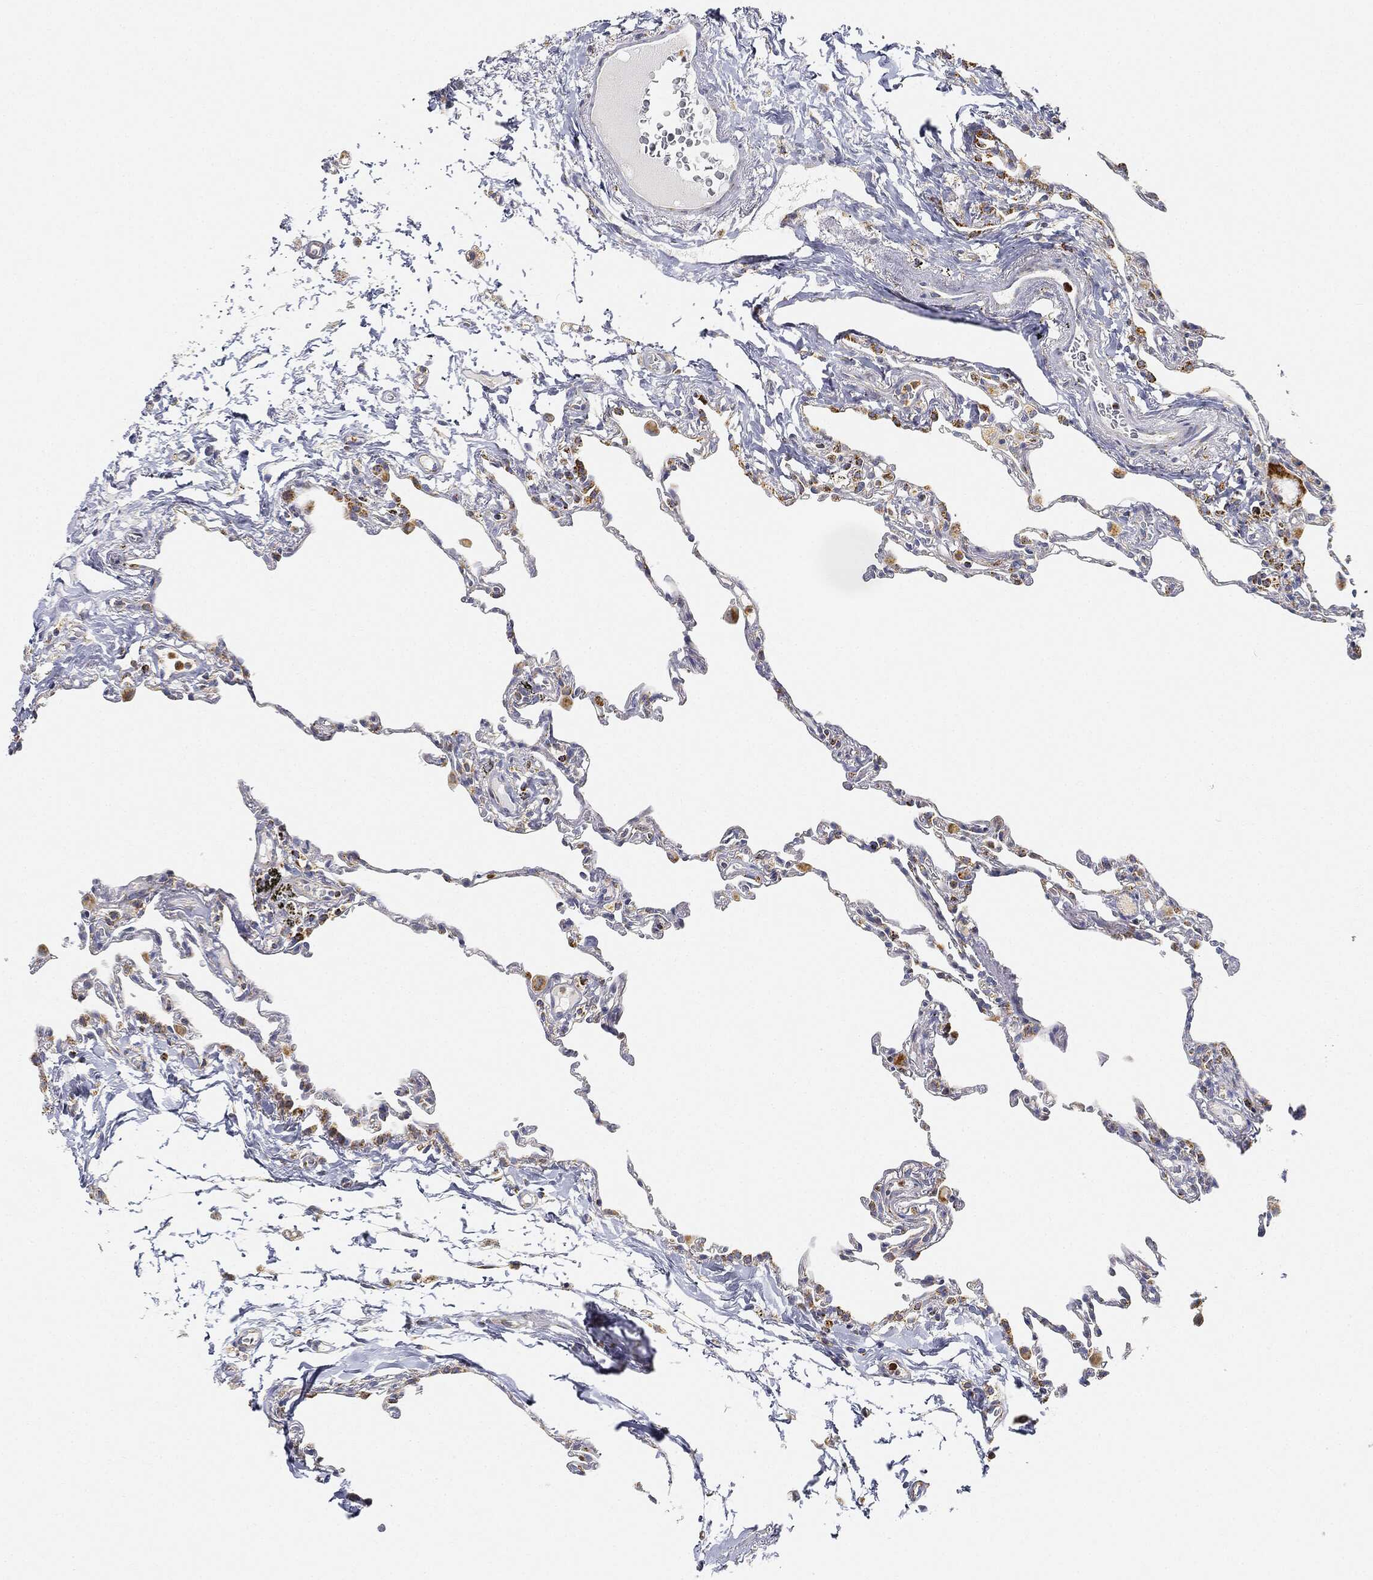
{"staining": {"intensity": "moderate", "quantity": "<25%", "location": "cytoplasmic/membranous"}, "tissue": "lung", "cell_type": "Alveolar cells", "image_type": "normal", "snomed": [{"axis": "morphology", "description": "Normal tissue, NOS"}, {"axis": "topography", "description": "Lung"}], "caption": "Moderate cytoplasmic/membranous protein staining is appreciated in approximately <25% of alveolar cells in lung.", "gene": "CAPN15", "patient": {"sex": "female", "age": 57}}